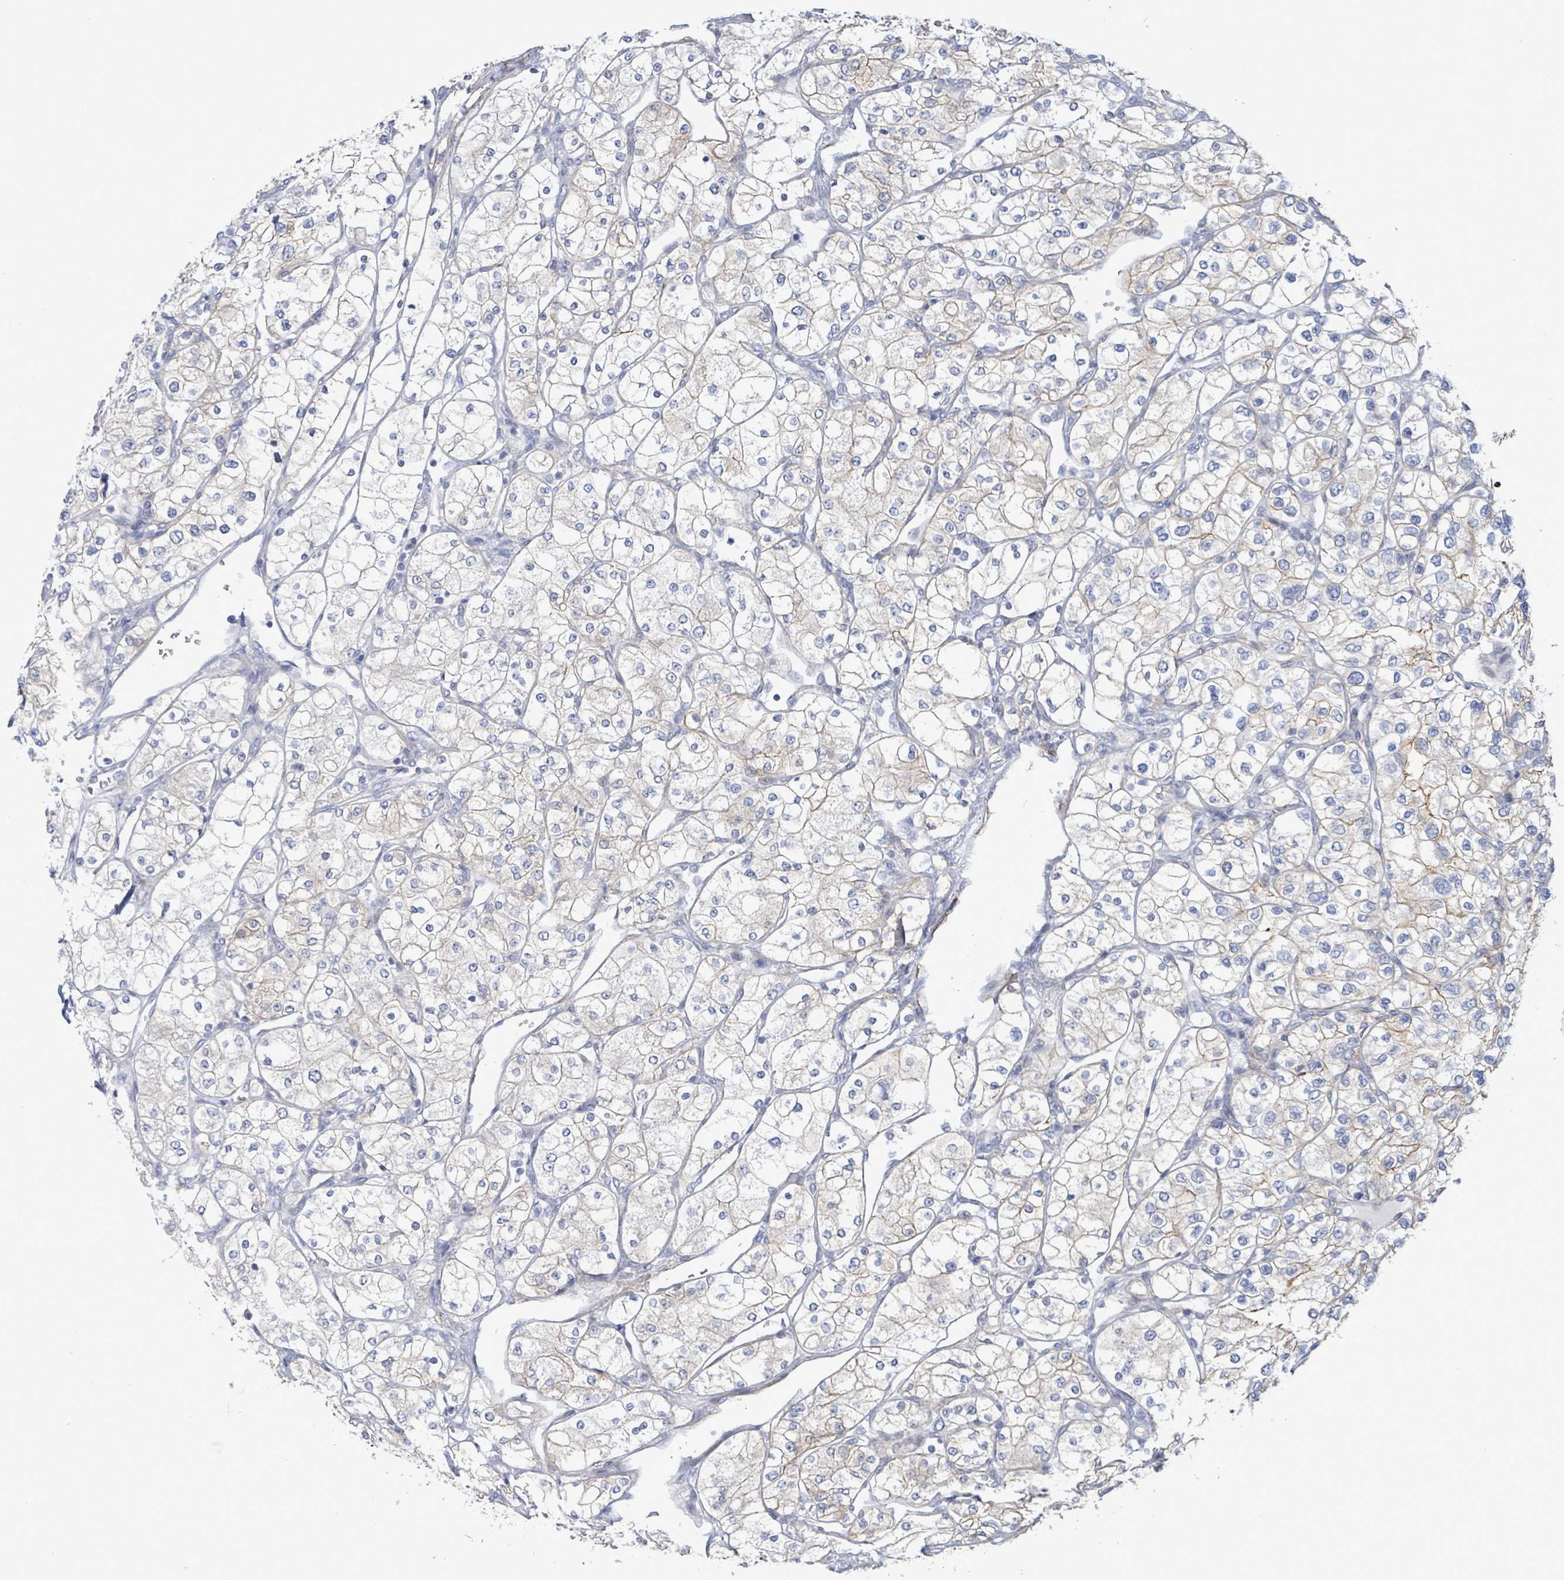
{"staining": {"intensity": "negative", "quantity": "none", "location": "none"}, "tissue": "renal cancer", "cell_type": "Tumor cells", "image_type": "cancer", "snomed": [{"axis": "morphology", "description": "Adenocarcinoma, NOS"}, {"axis": "topography", "description": "Kidney"}], "caption": "There is no significant expression in tumor cells of adenocarcinoma (renal).", "gene": "DMRTC1B", "patient": {"sex": "male", "age": 80}}